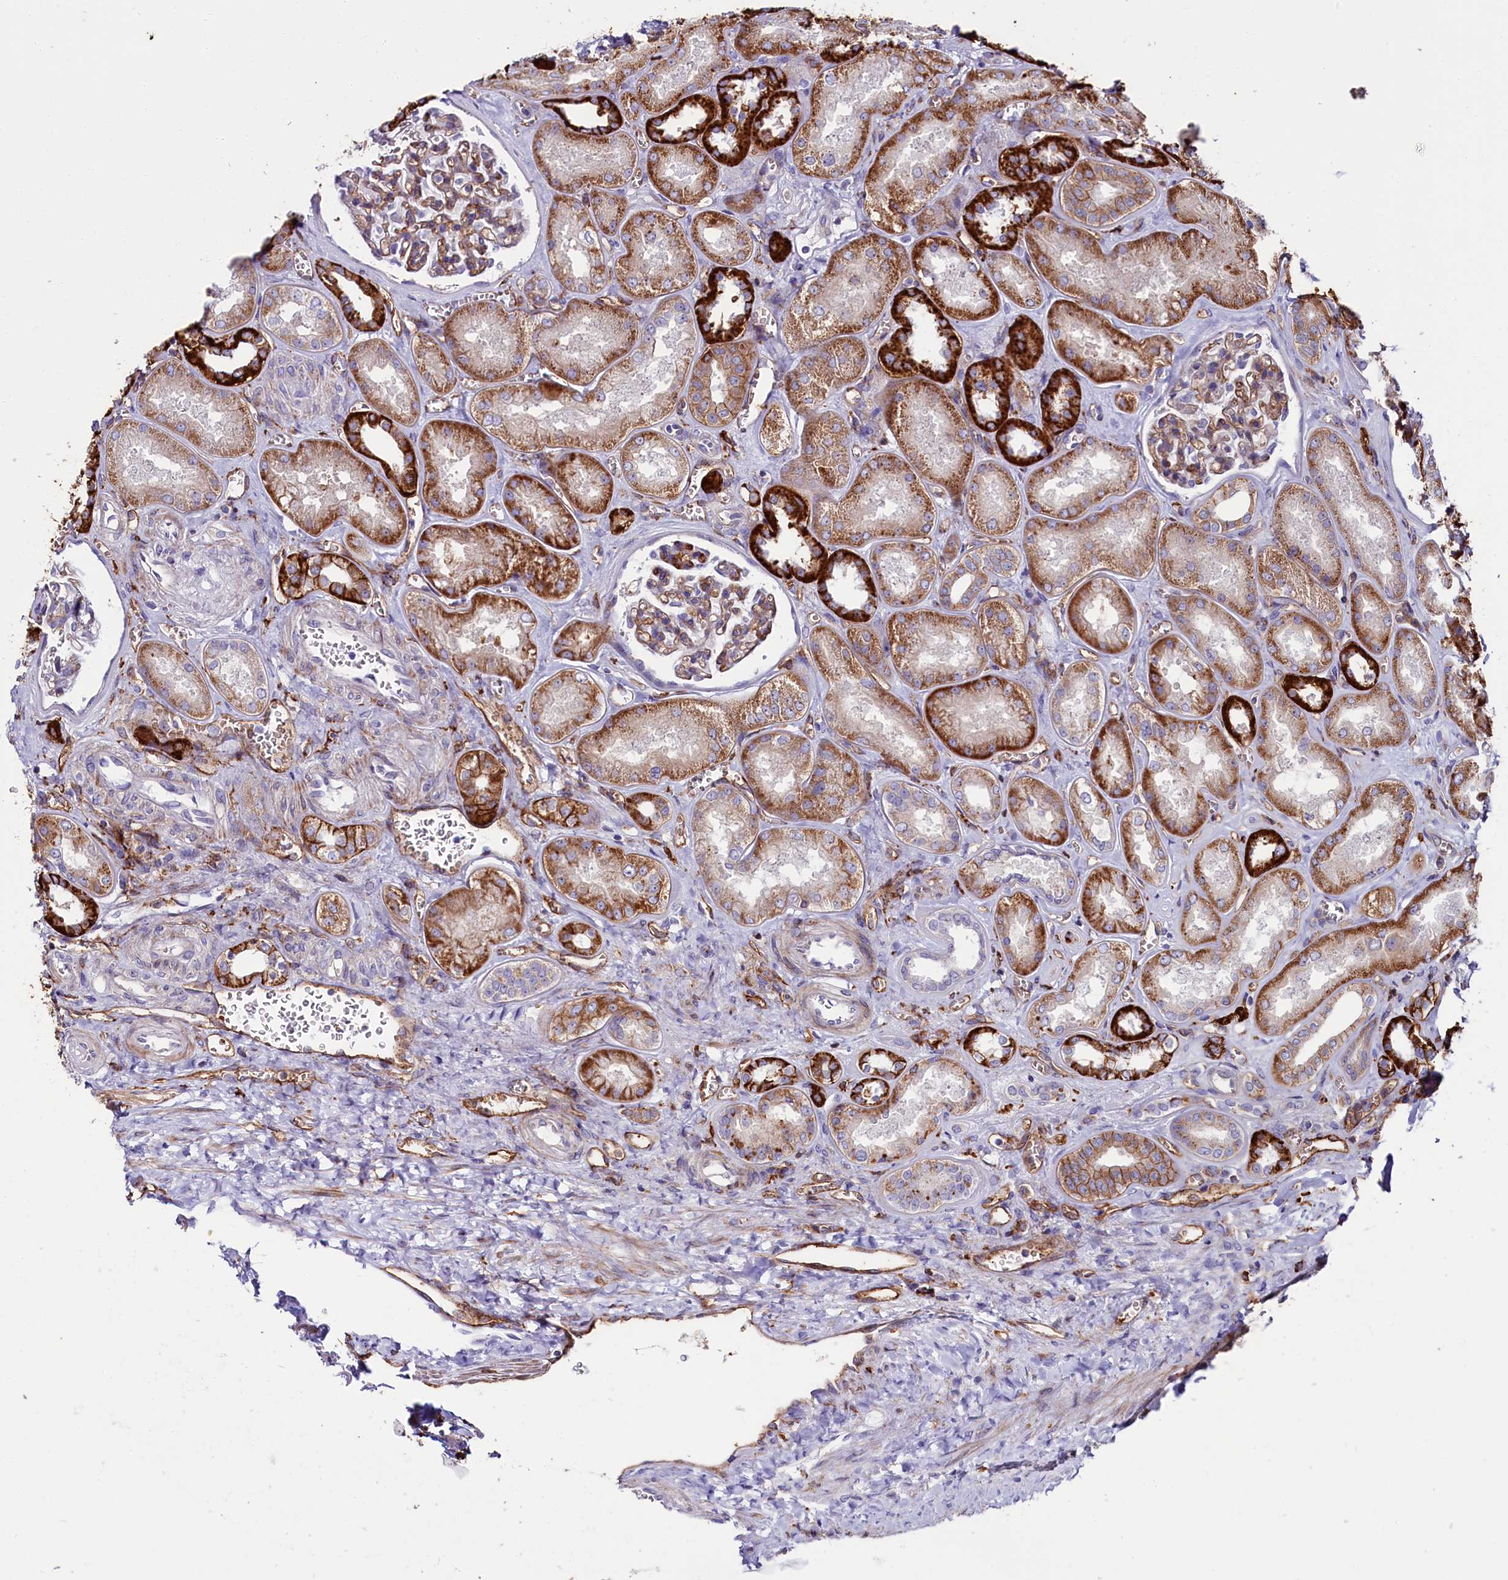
{"staining": {"intensity": "weak", "quantity": "<25%", "location": "cytoplasmic/membranous"}, "tissue": "kidney", "cell_type": "Cells in glomeruli", "image_type": "normal", "snomed": [{"axis": "morphology", "description": "Normal tissue, NOS"}, {"axis": "morphology", "description": "Adenocarcinoma, NOS"}, {"axis": "topography", "description": "Kidney"}], "caption": "IHC histopathology image of benign human kidney stained for a protein (brown), which reveals no staining in cells in glomeruli.", "gene": "IL20RA", "patient": {"sex": "female", "age": 68}}